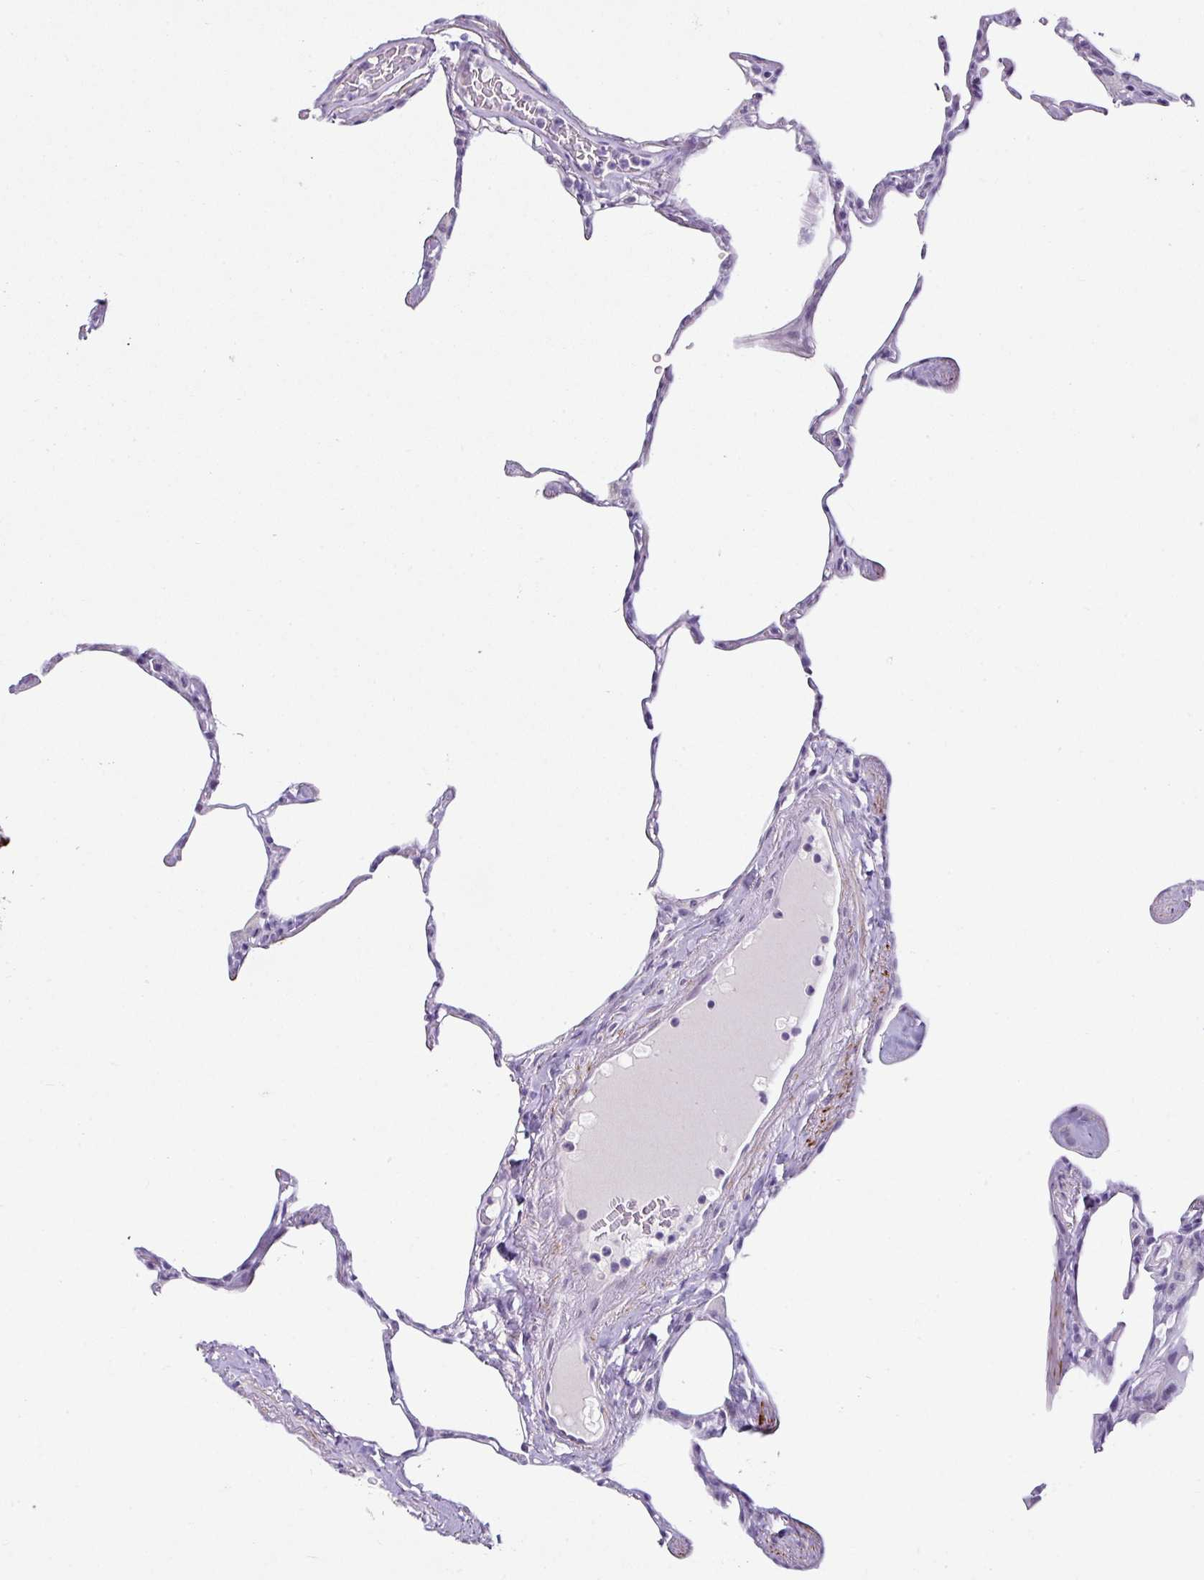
{"staining": {"intensity": "weak", "quantity": "25%-75%", "location": "cytoplasmic/membranous"}, "tissue": "lung", "cell_type": "Alveolar cells", "image_type": "normal", "snomed": [{"axis": "morphology", "description": "Normal tissue, NOS"}, {"axis": "topography", "description": "Lung"}], "caption": "An image of human lung stained for a protein exhibits weak cytoplasmic/membranous brown staining in alveolar cells. The staining is performed using DAB (3,3'-diaminobenzidine) brown chromogen to label protein expression. The nuclei are counter-stained blue using hematoxylin.", "gene": "TRA2A", "patient": {"sex": "male", "age": 65}}